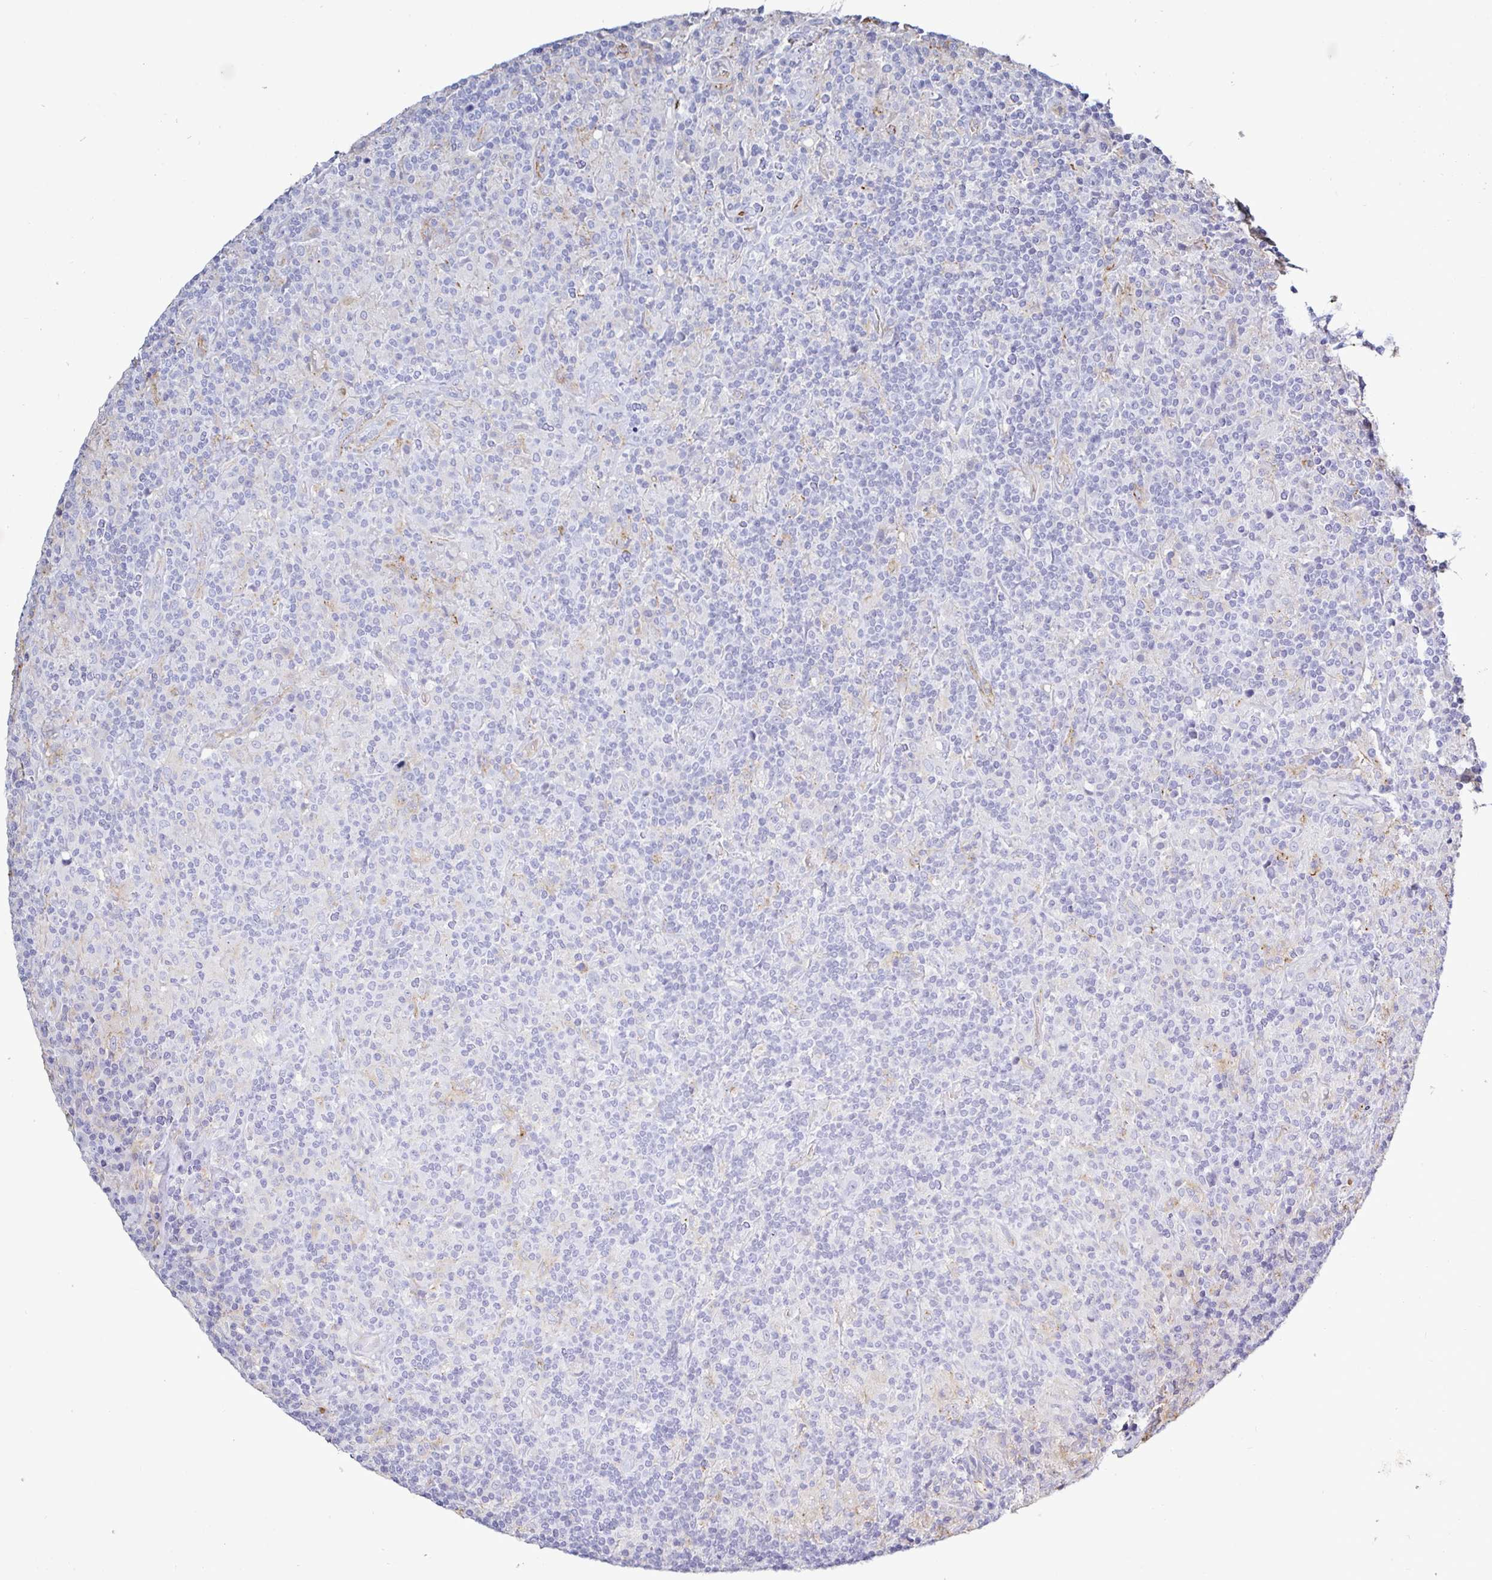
{"staining": {"intensity": "negative", "quantity": "none", "location": "none"}, "tissue": "lymphoma", "cell_type": "Tumor cells", "image_type": "cancer", "snomed": [{"axis": "morphology", "description": "Hodgkin's disease, NOS"}, {"axis": "topography", "description": "Lymph node"}], "caption": "The image shows no staining of tumor cells in Hodgkin's disease.", "gene": "ACSBG2", "patient": {"sex": "male", "age": 70}}